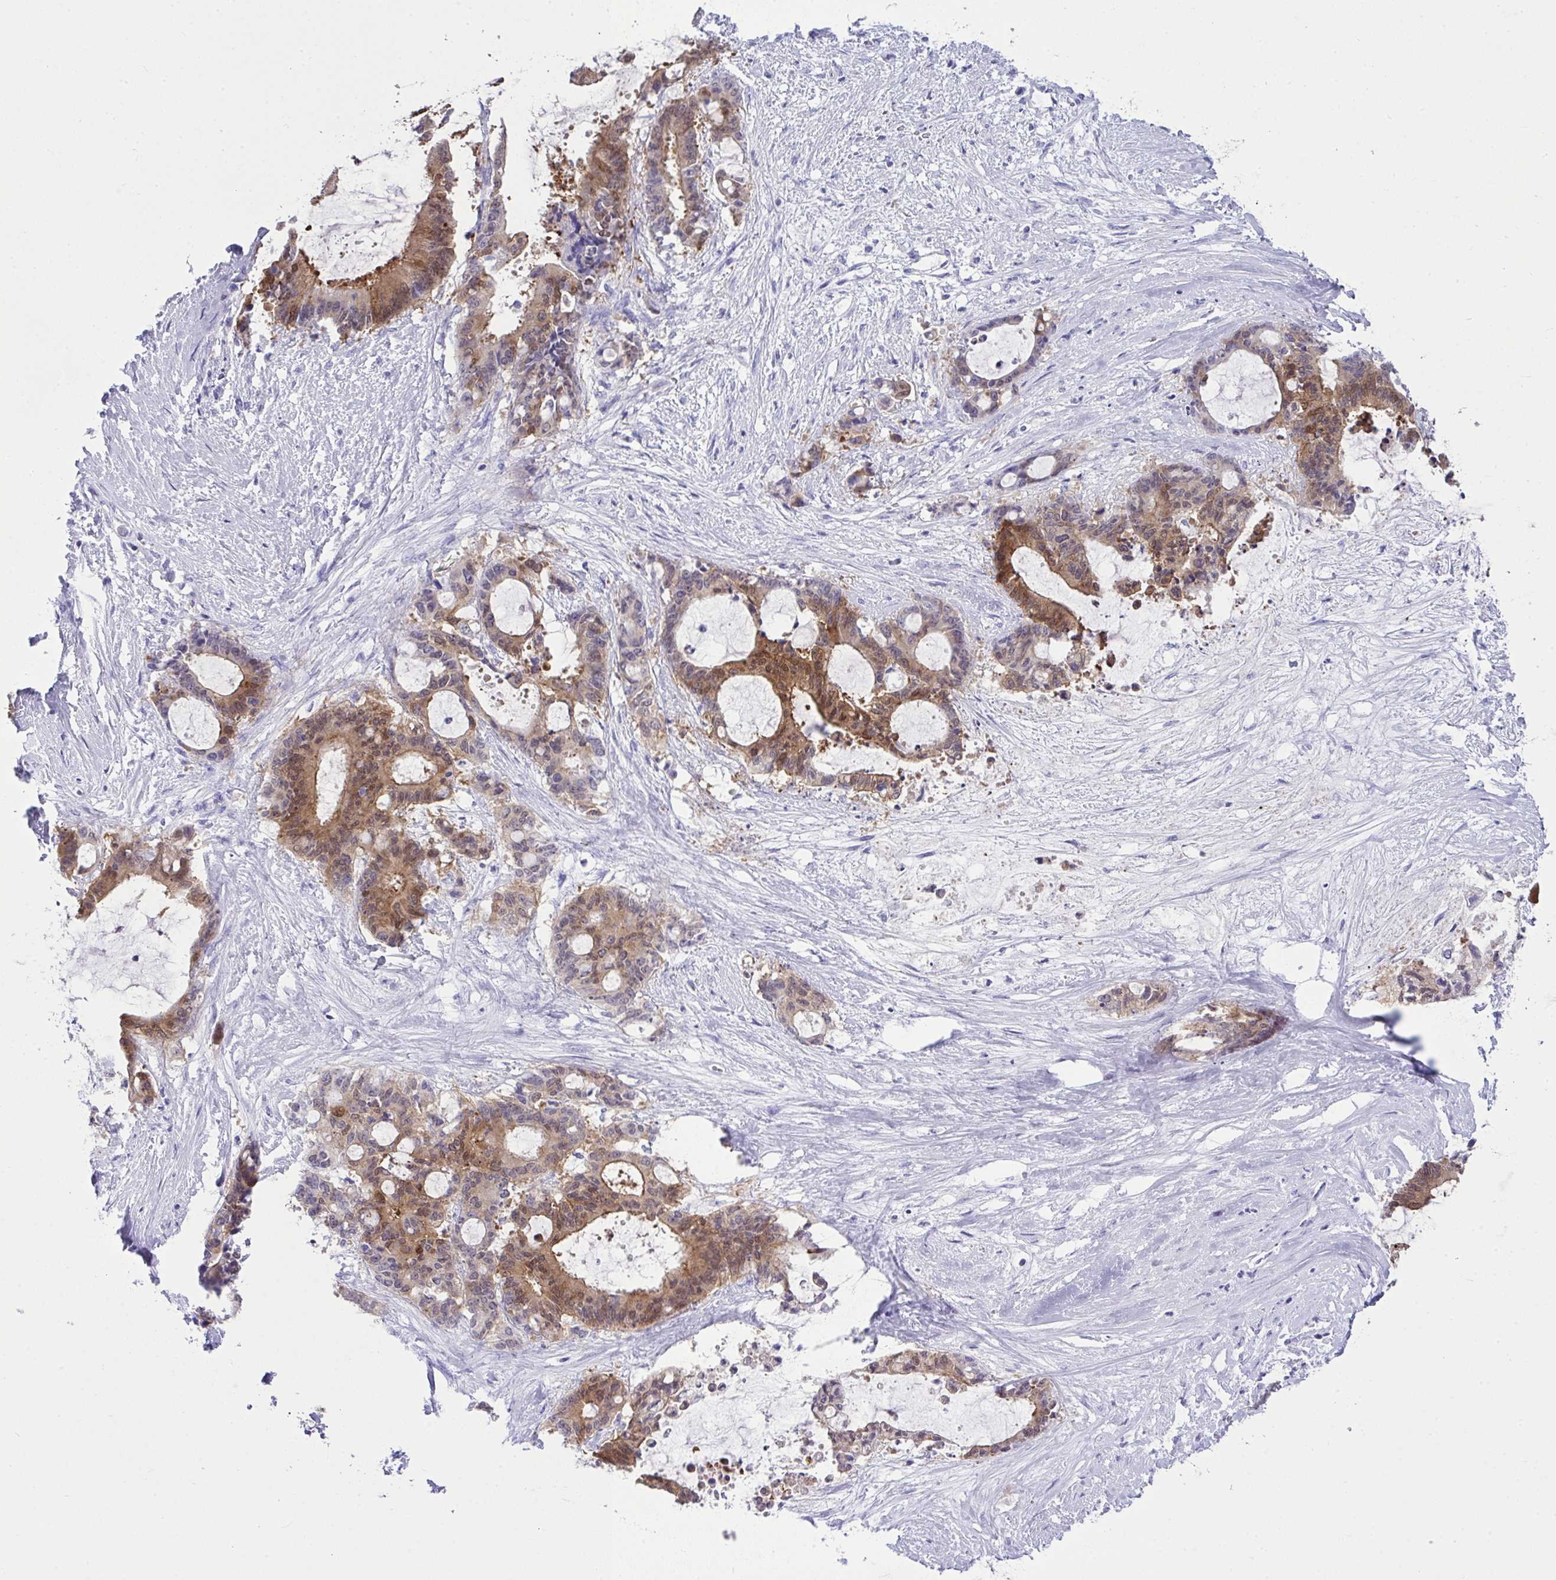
{"staining": {"intensity": "moderate", "quantity": "25%-75%", "location": "cytoplasmic/membranous,nuclear"}, "tissue": "liver cancer", "cell_type": "Tumor cells", "image_type": "cancer", "snomed": [{"axis": "morphology", "description": "Normal tissue, NOS"}, {"axis": "morphology", "description": "Cholangiocarcinoma"}, {"axis": "topography", "description": "Liver"}, {"axis": "topography", "description": "Peripheral nerve tissue"}], "caption": "This image reveals immunohistochemistry (IHC) staining of liver cholangiocarcinoma, with medium moderate cytoplasmic/membranous and nuclear positivity in approximately 25%-75% of tumor cells.", "gene": "LGALS4", "patient": {"sex": "female", "age": 73}}